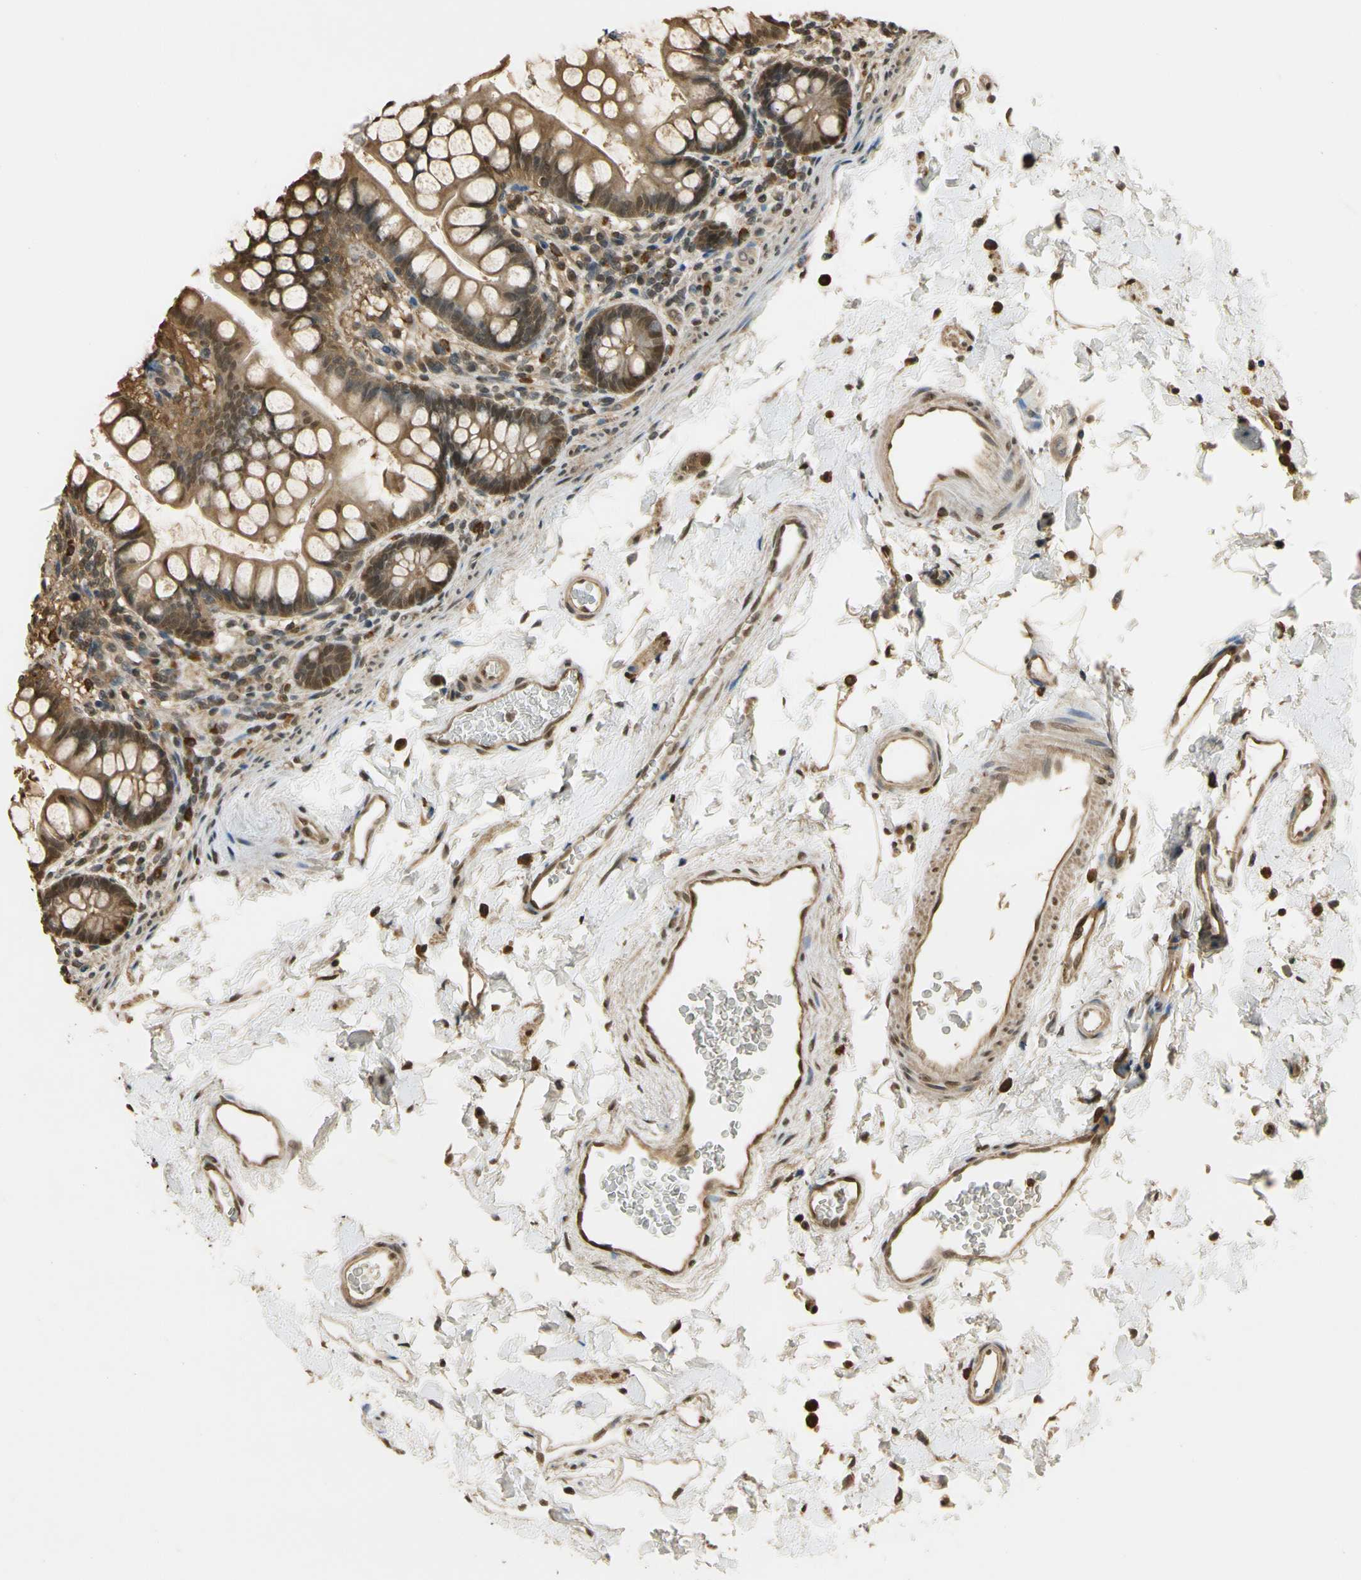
{"staining": {"intensity": "moderate", "quantity": ">75%", "location": "cytoplasmic/membranous"}, "tissue": "small intestine", "cell_type": "Glandular cells", "image_type": "normal", "snomed": [{"axis": "morphology", "description": "Normal tissue, NOS"}, {"axis": "topography", "description": "Small intestine"}], "caption": "A histopathology image of small intestine stained for a protein displays moderate cytoplasmic/membranous brown staining in glandular cells.", "gene": "SOD1", "patient": {"sex": "female", "age": 58}}